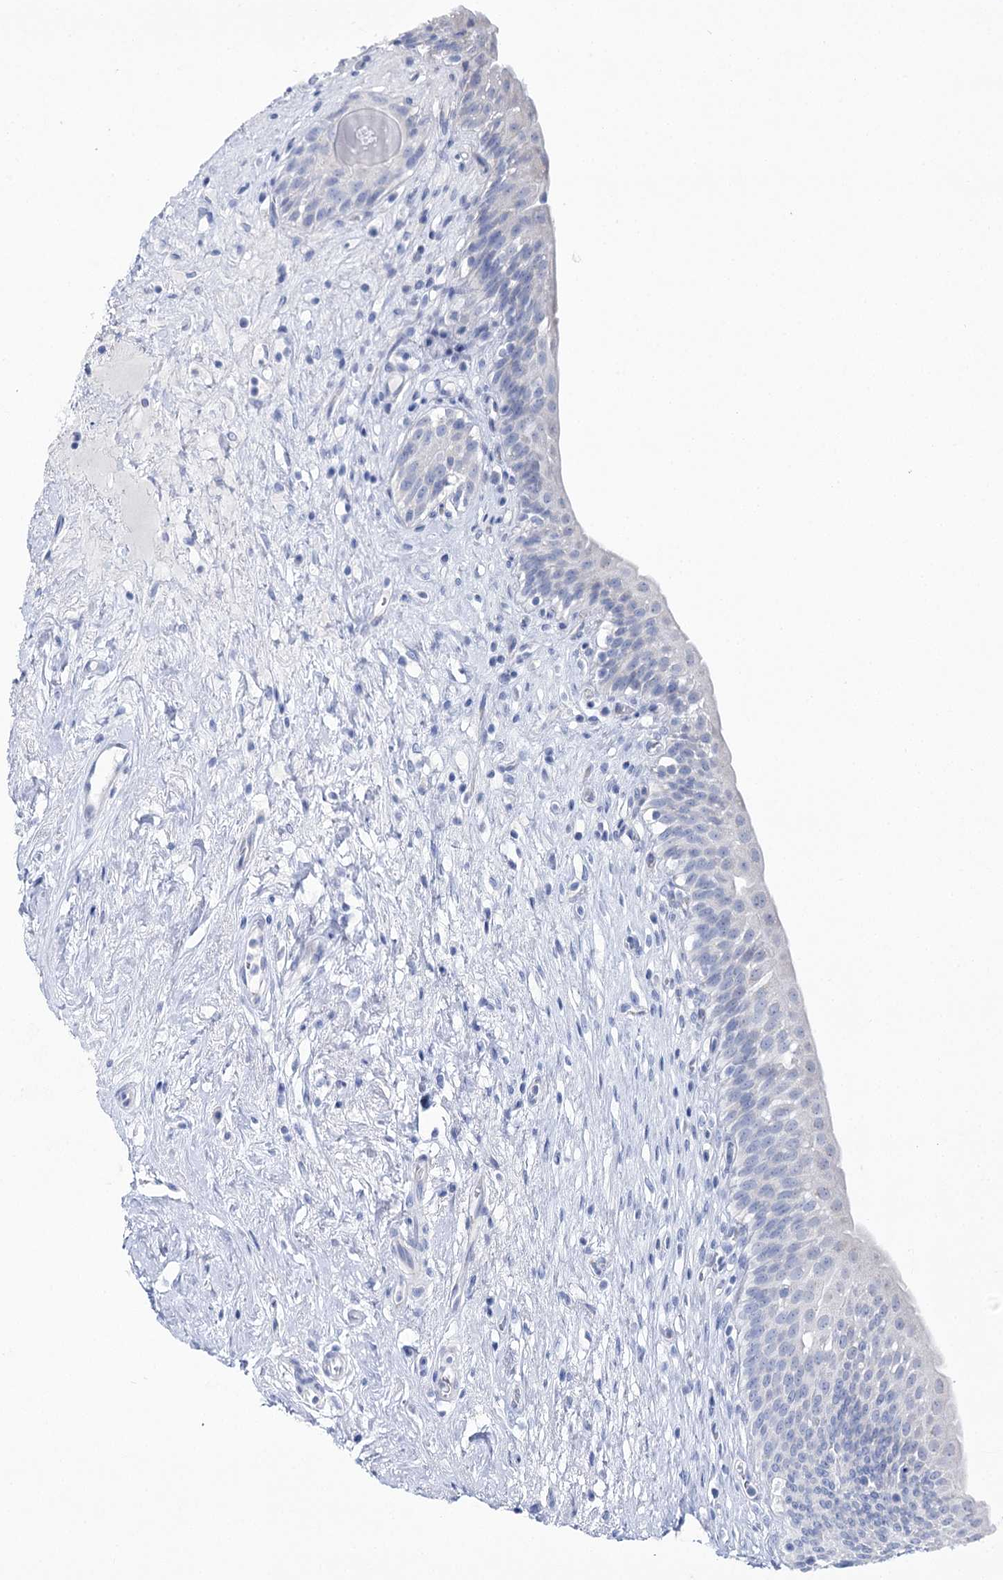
{"staining": {"intensity": "negative", "quantity": "none", "location": "none"}, "tissue": "urinary bladder", "cell_type": "Urothelial cells", "image_type": "normal", "snomed": [{"axis": "morphology", "description": "Normal tissue, NOS"}, {"axis": "topography", "description": "Urinary bladder"}], "caption": "Micrograph shows no protein expression in urothelial cells of benign urinary bladder.", "gene": "CSN3", "patient": {"sex": "male", "age": 83}}